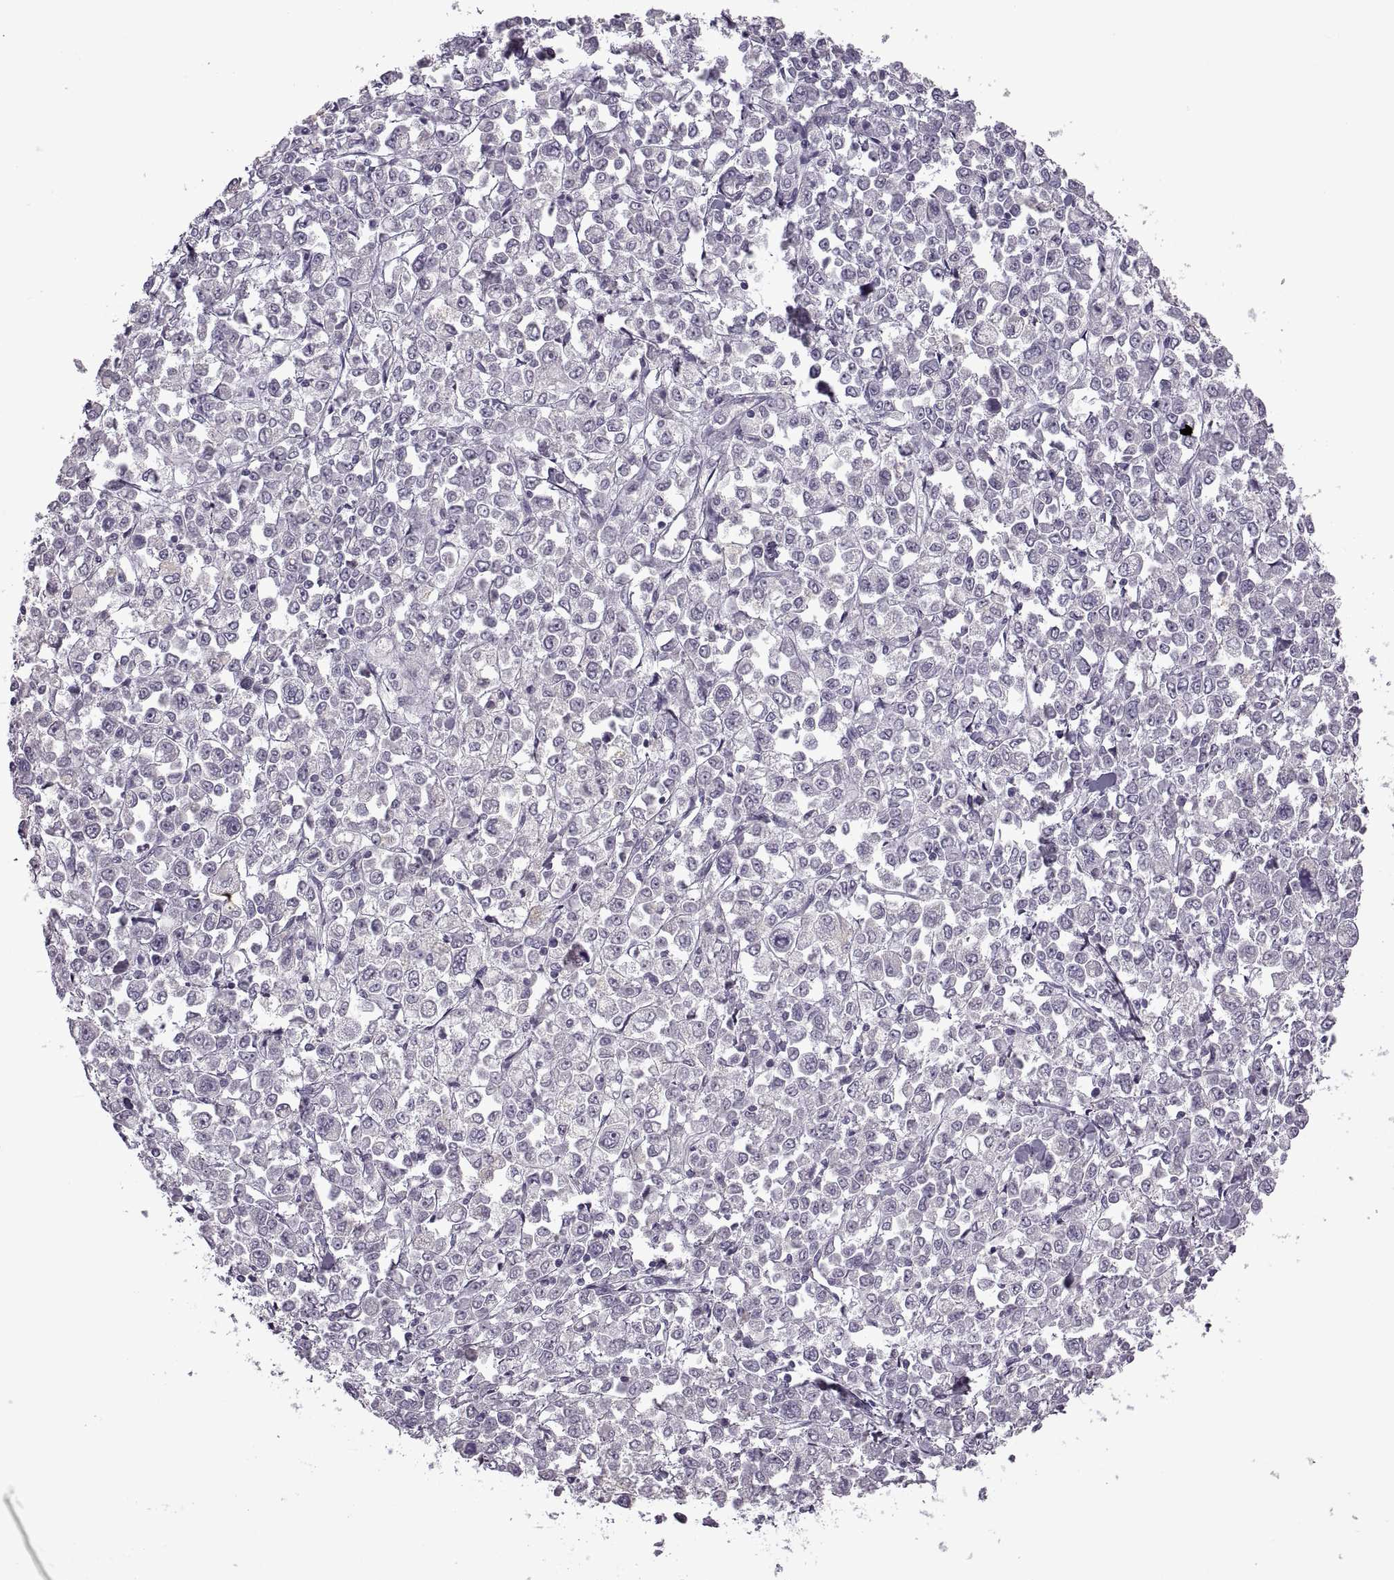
{"staining": {"intensity": "negative", "quantity": "none", "location": "none"}, "tissue": "stomach cancer", "cell_type": "Tumor cells", "image_type": "cancer", "snomed": [{"axis": "morphology", "description": "Adenocarcinoma, NOS"}, {"axis": "topography", "description": "Stomach, upper"}], "caption": "A high-resolution photomicrograph shows IHC staining of stomach cancer (adenocarcinoma), which shows no significant staining in tumor cells.", "gene": "RIPK4", "patient": {"sex": "male", "age": 70}}